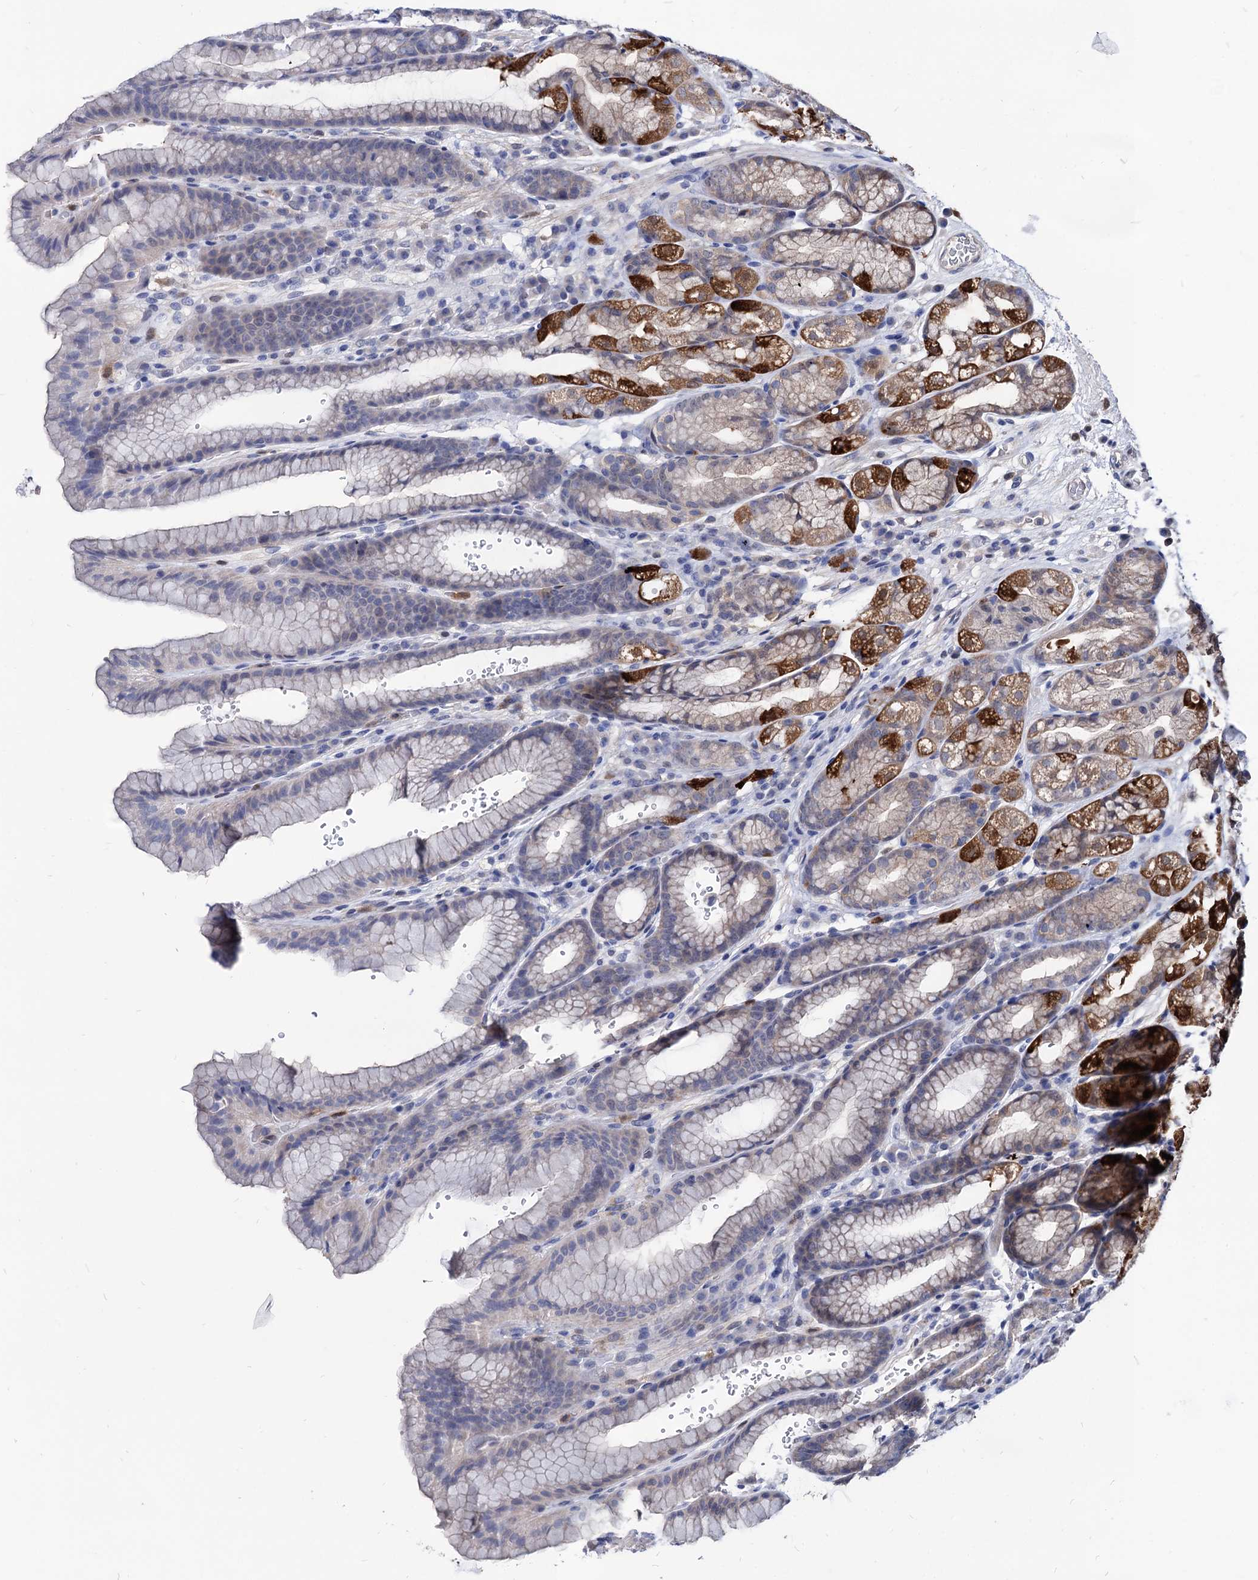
{"staining": {"intensity": "strong", "quantity": "<25%", "location": "cytoplasmic/membranous"}, "tissue": "stomach", "cell_type": "Glandular cells", "image_type": "normal", "snomed": [{"axis": "morphology", "description": "Normal tissue, NOS"}, {"axis": "morphology", "description": "Adenocarcinoma, NOS"}, {"axis": "topography", "description": "Stomach"}], "caption": "Immunohistochemical staining of unremarkable human stomach reveals <25% levels of strong cytoplasmic/membranous protein expression in approximately <25% of glandular cells.", "gene": "CPPED1", "patient": {"sex": "male", "age": 57}}